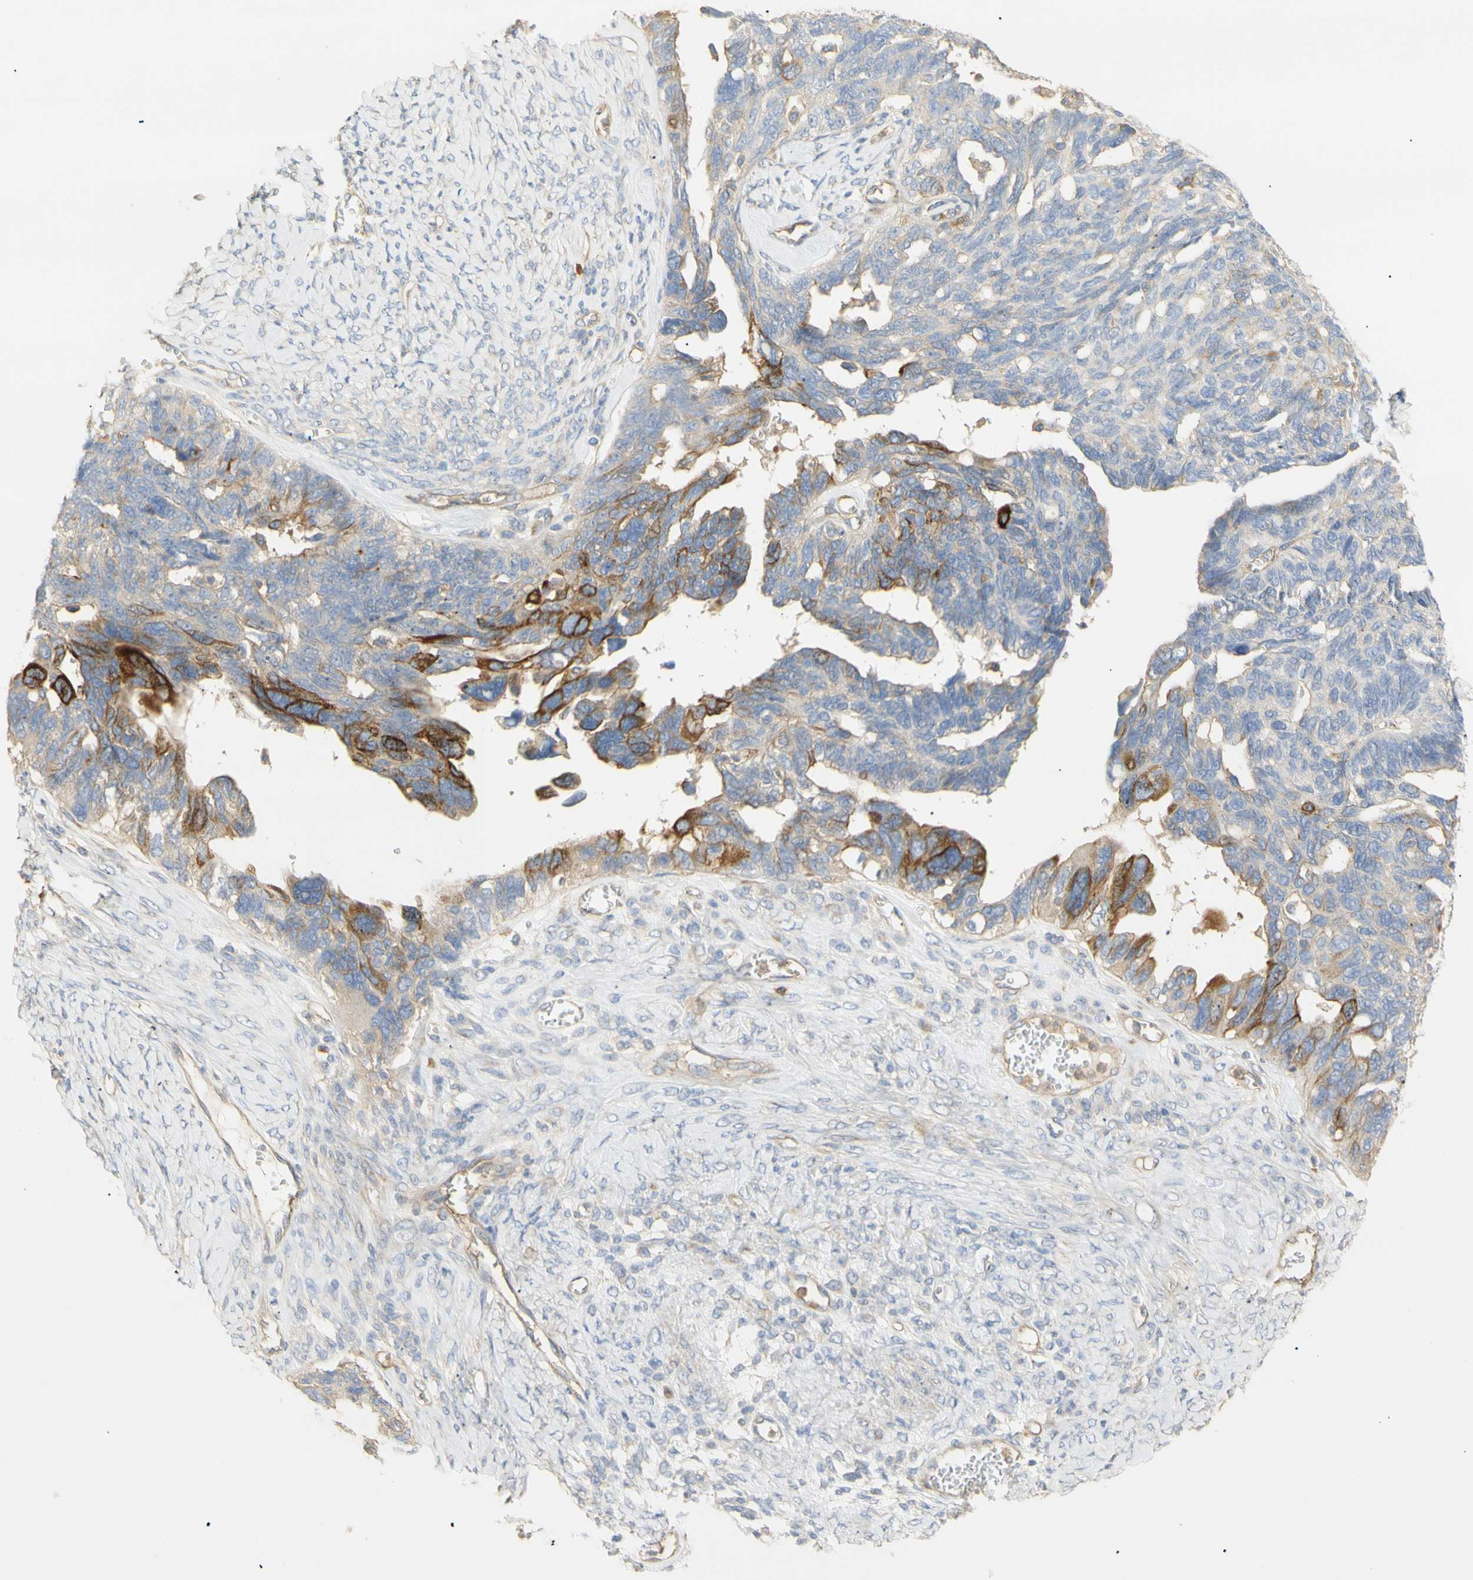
{"staining": {"intensity": "moderate", "quantity": "25%-75%", "location": "cytoplasmic/membranous"}, "tissue": "ovarian cancer", "cell_type": "Tumor cells", "image_type": "cancer", "snomed": [{"axis": "morphology", "description": "Cystadenocarcinoma, serous, NOS"}, {"axis": "topography", "description": "Ovary"}], "caption": "This photomicrograph shows immunohistochemistry (IHC) staining of human ovarian cancer (serous cystadenocarcinoma), with medium moderate cytoplasmic/membranous positivity in about 25%-75% of tumor cells.", "gene": "KCNE4", "patient": {"sex": "female", "age": 79}}